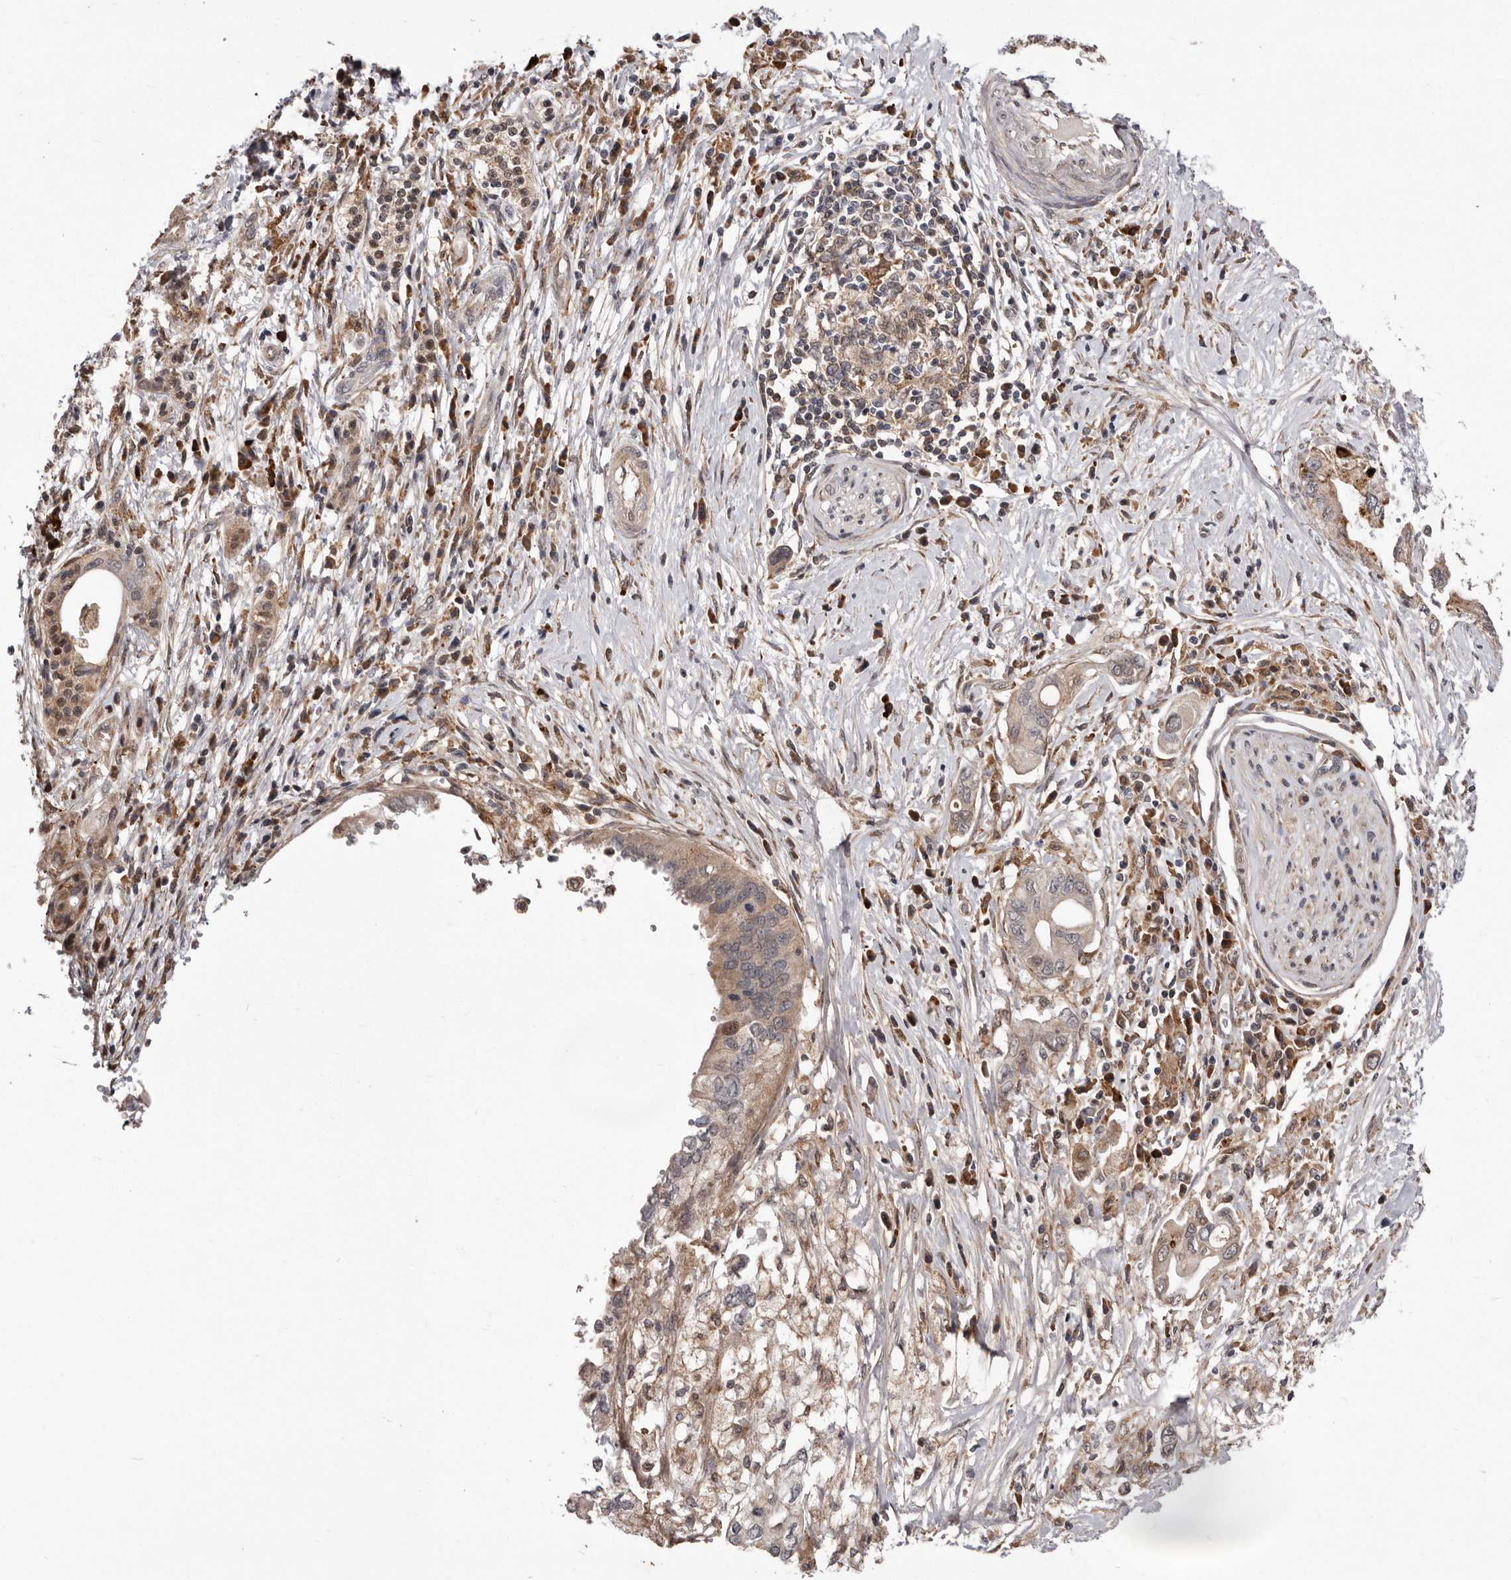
{"staining": {"intensity": "weak", "quantity": "25%-75%", "location": "cytoplasmic/membranous"}, "tissue": "pancreatic cancer", "cell_type": "Tumor cells", "image_type": "cancer", "snomed": [{"axis": "morphology", "description": "Adenocarcinoma, NOS"}, {"axis": "topography", "description": "Pancreas"}], "caption": "About 25%-75% of tumor cells in pancreatic cancer reveal weak cytoplasmic/membranous protein staining as visualized by brown immunohistochemical staining.", "gene": "RRM2B", "patient": {"sex": "female", "age": 73}}